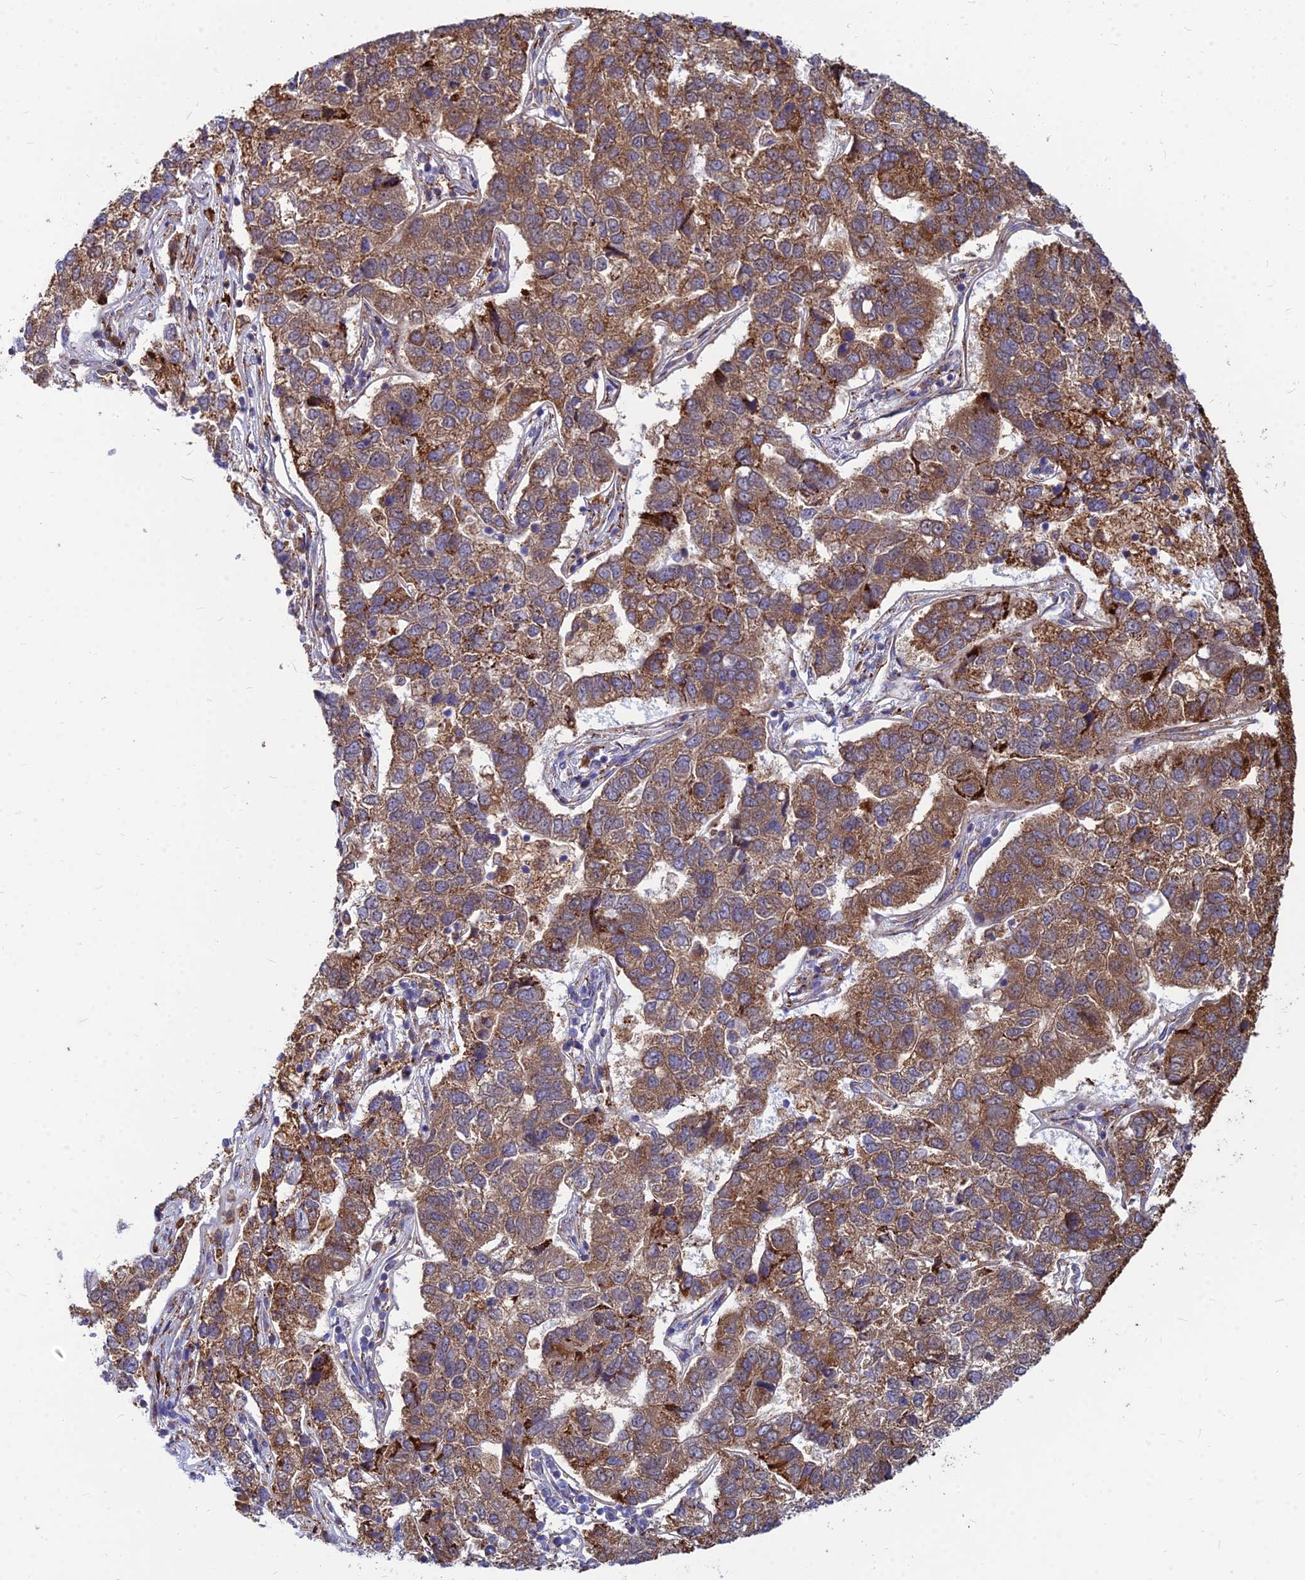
{"staining": {"intensity": "moderate", "quantity": ">75%", "location": "cytoplasmic/membranous"}, "tissue": "pancreatic cancer", "cell_type": "Tumor cells", "image_type": "cancer", "snomed": [{"axis": "morphology", "description": "Adenocarcinoma, NOS"}, {"axis": "topography", "description": "Pancreas"}], "caption": "Immunohistochemical staining of human pancreatic adenocarcinoma demonstrates moderate cytoplasmic/membranous protein staining in approximately >75% of tumor cells.", "gene": "CCT6B", "patient": {"sex": "female", "age": 61}}